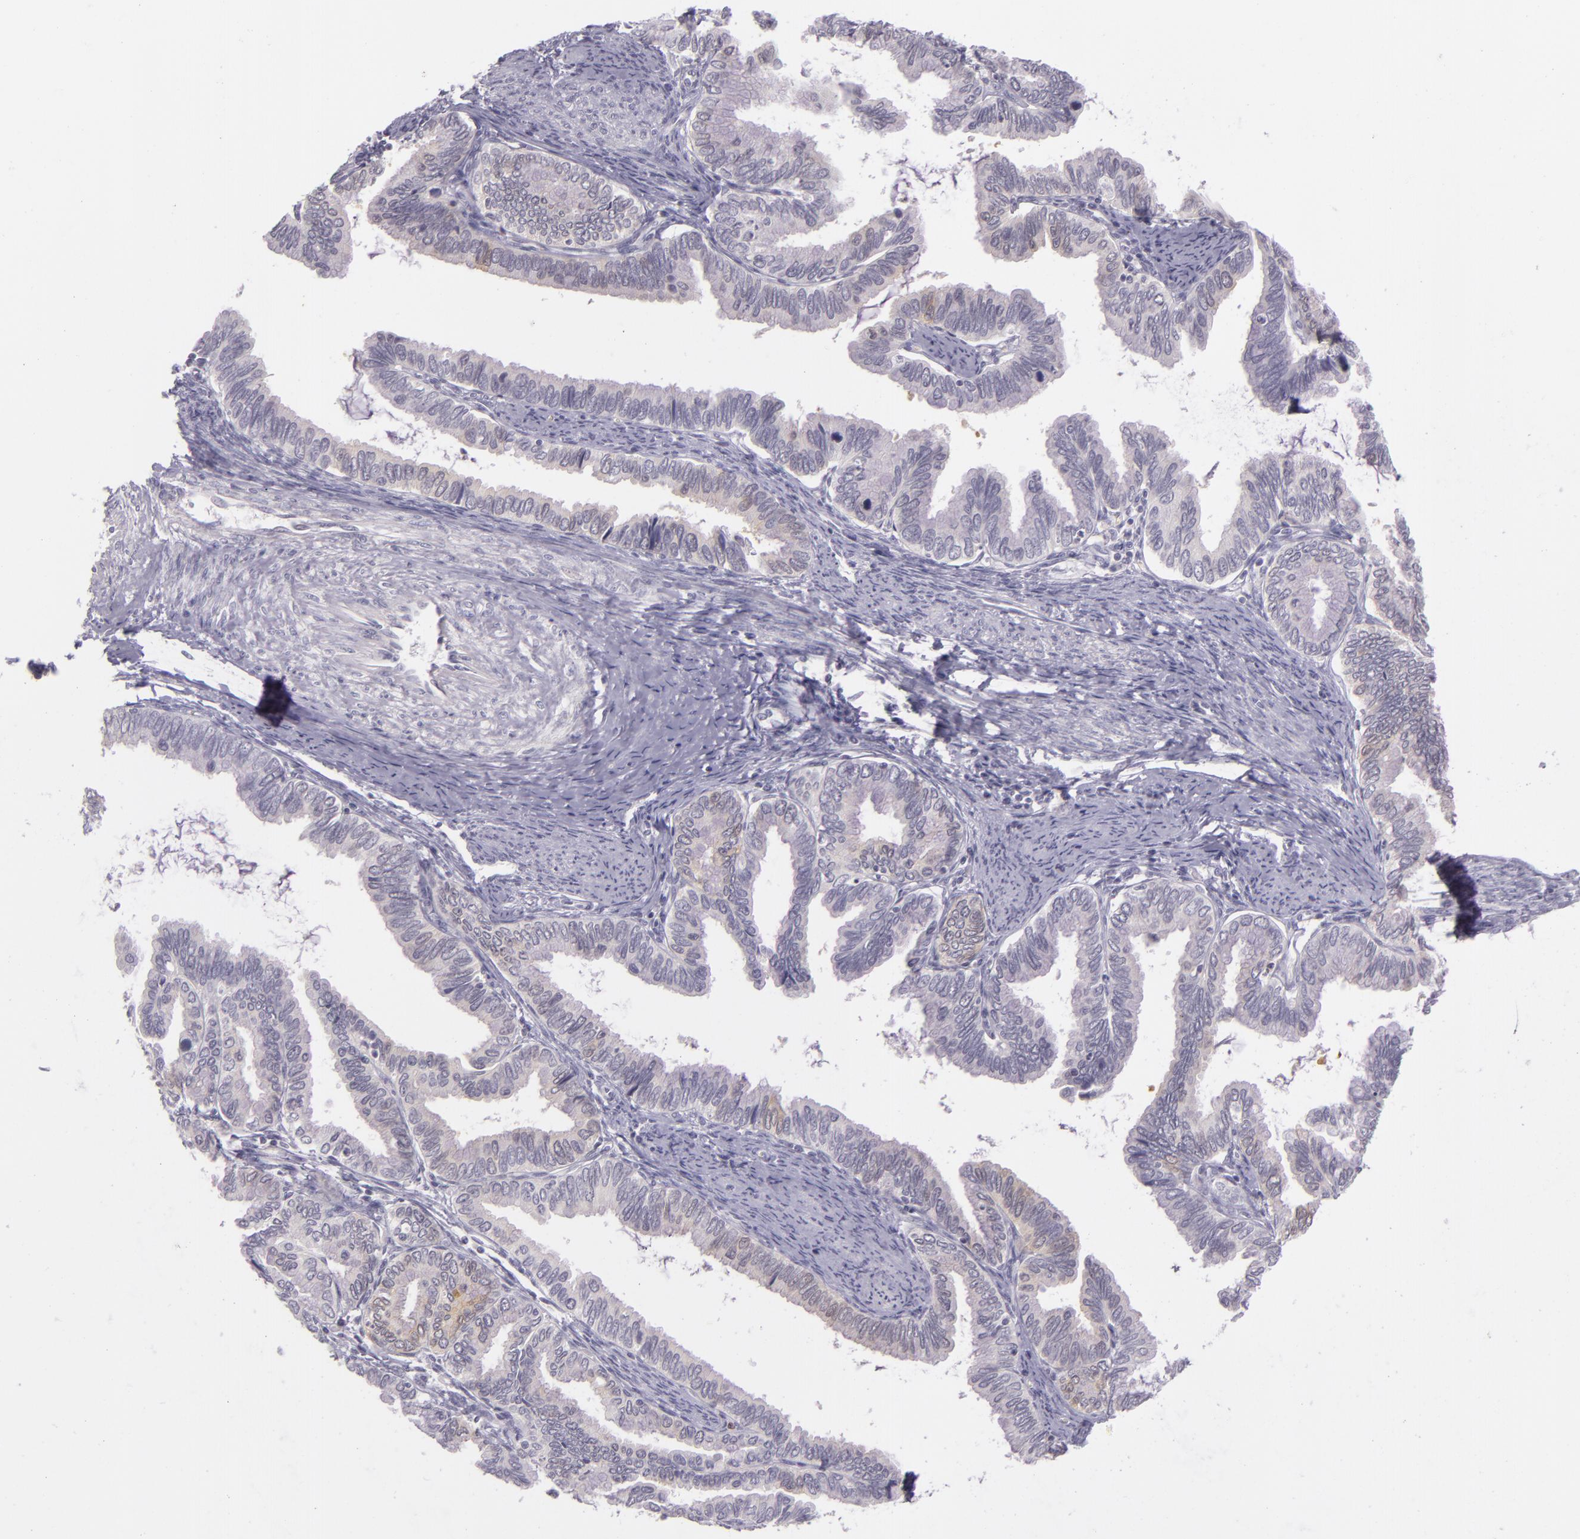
{"staining": {"intensity": "weak", "quantity": "<25%", "location": "cytoplasmic/membranous"}, "tissue": "cervical cancer", "cell_type": "Tumor cells", "image_type": "cancer", "snomed": [{"axis": "morphology", "description": "Adenocarcinoma, NOS"}, {"axis": "topography", "description": "Cervix"}], "caption": "This micrograph is of adenocarcinoma (cervical) stained with immunohistochemistry (IHC) to label a protein in brown with the nuclei are counter-stained blue. There is no expression in tumor cells. (DAB (3,3'-diaminobenzidine) immunohistochemistry (IHC) with hematoxylin counter stain).", "gene": "CBS", "patient": {"sex": "female", "age": 49}}